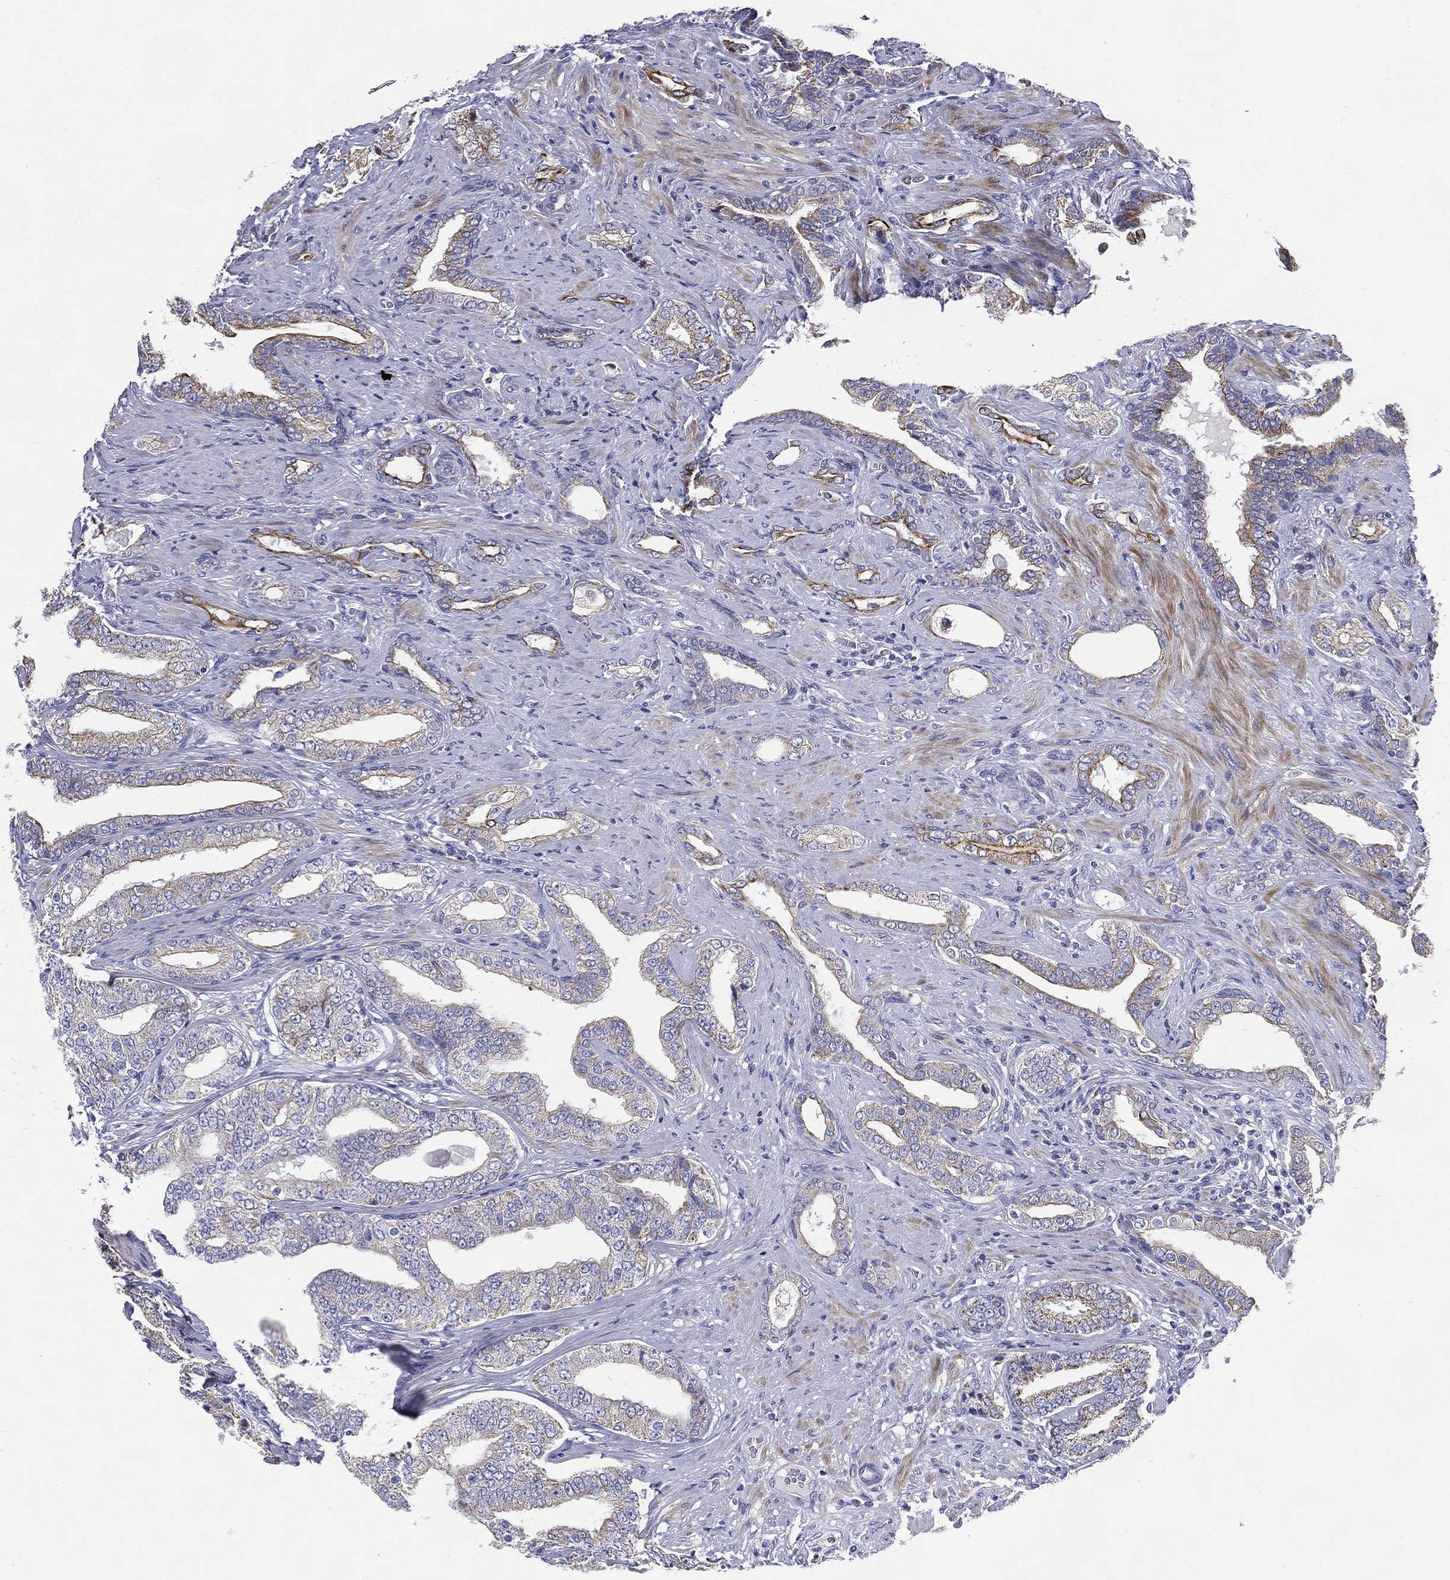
{"staining": {"intensity": "strong", "quantity": "<25%", "location": "cytoplasmic/membranous"}, "tissue": "prostate cancer", "cell_type": "Tumor cells", "image_type": "cancer", "snomed": [{"axis": "morphology", "description": "Adenocarcinoma, Low grade"}, {"axis": "topography", "description": "Prostate and seminal vesicle, NOS"}], "caption": "Human prostate cancer stained with a protein marker shows strong staining in tumor cells.", "gene": "PWWP3A", "patient": {"sex": "male", "age": 61}}